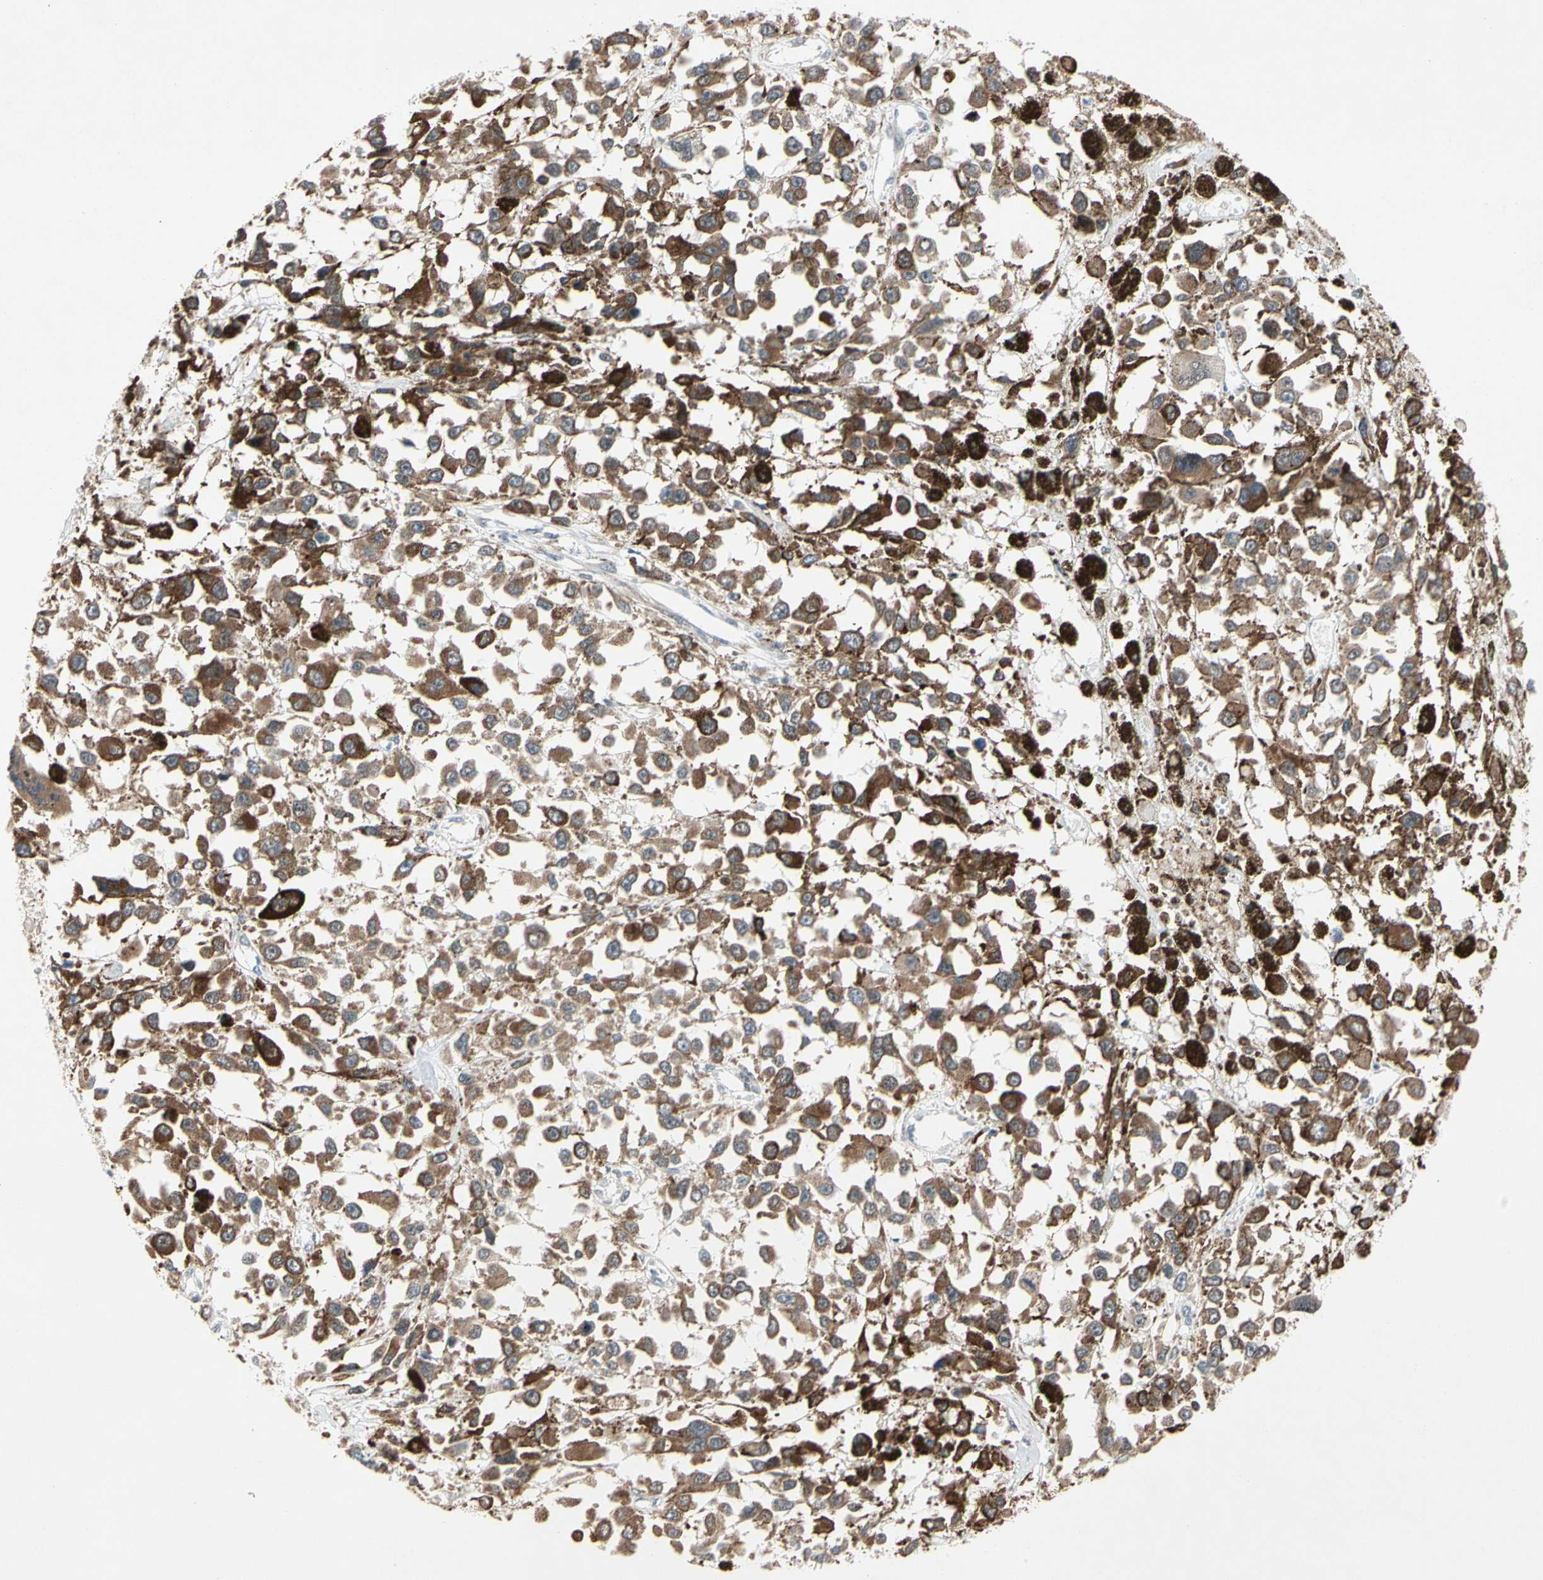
{"staining": {"intensity": "strong", "quantity": ">75%", "location": "cytoplasmic/membranous"}, "tissue": "melanoma", "cell_type": "Tumor cells", "image_type": "cancer", "snomed": [{"axis": "morphology", "description": "Malignant melanoma, Metastatic site"}, {"axis": "topography", "description": "Lymph node"}], "caption": "Immunohistochemistry (IHC) staining of melanoma, which demonstrates high levels of strong cytoplasmic/membranous staining in about >75% of tumor cells indicating strong cytoplasmic/membranous protein expression. The staining was performed using DAB (3,3'-diaminobenzidine) (brown) for protein detection and nuclei were counterstained in hematoxylin (blue).", "gene": "MARK1", "patient": {"sex": "male", "age": 59}}